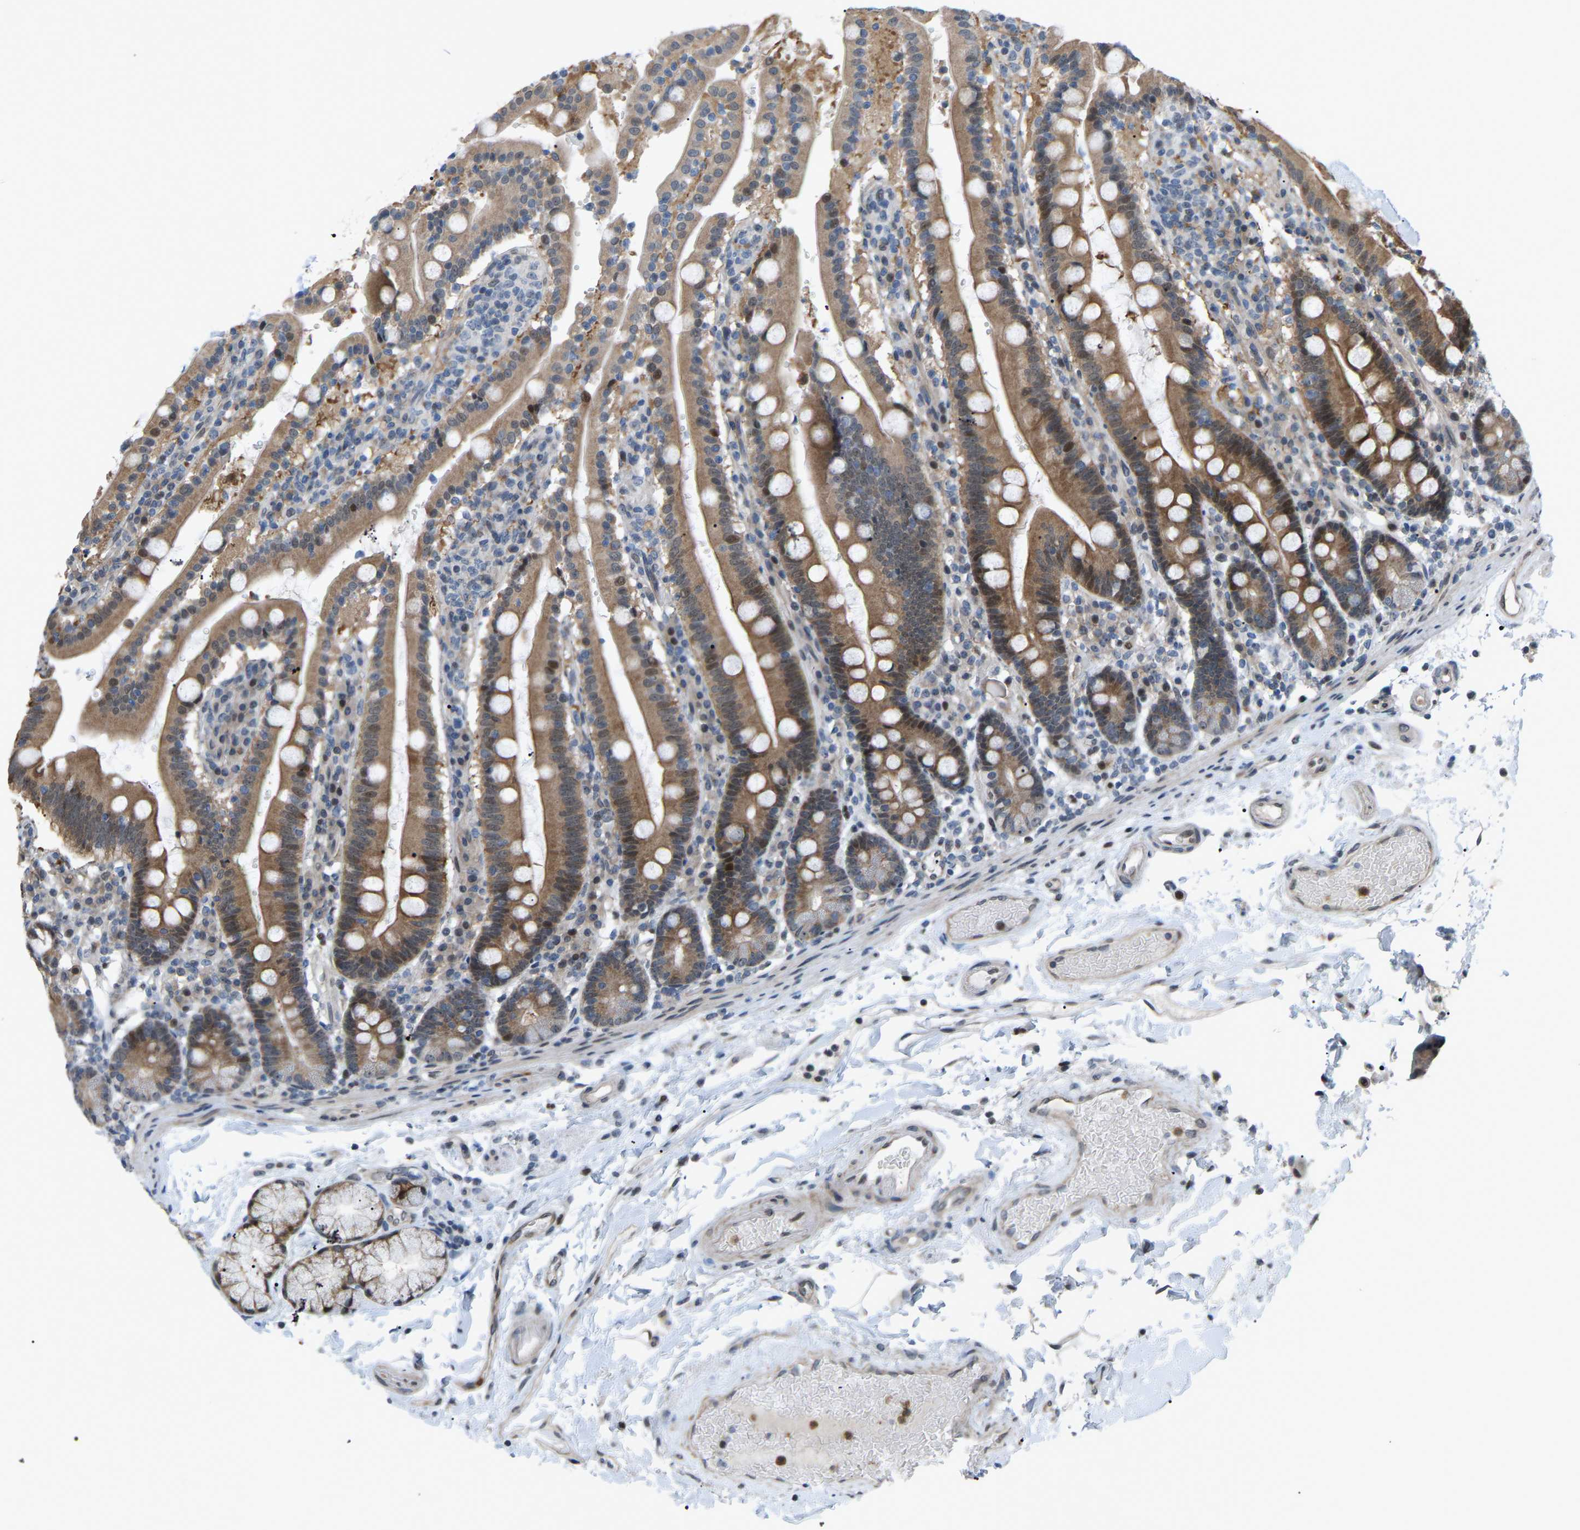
{"staining": {"intensity": "moderate", "quantity": ">75%", "location": "cytoplasmic/membranous,nuclear"}, "tissue": "duodenum", "cell_type": "Glandular cells", "image_type": "normal", "snomed": [{"axis": "morphology", "description": "Normal tissue, NOS"}, {"axis": "topography", "description": "Small intestine, NOS"}], "caption": "Immunohistochemical staining of unremarkable duodenum shows moderate cytoplasmic/membranous,nuclear protein expression in approximately >75% of glandular cells.", "gene": "CROT", "patient": {"sex": "female", "age": 71}}